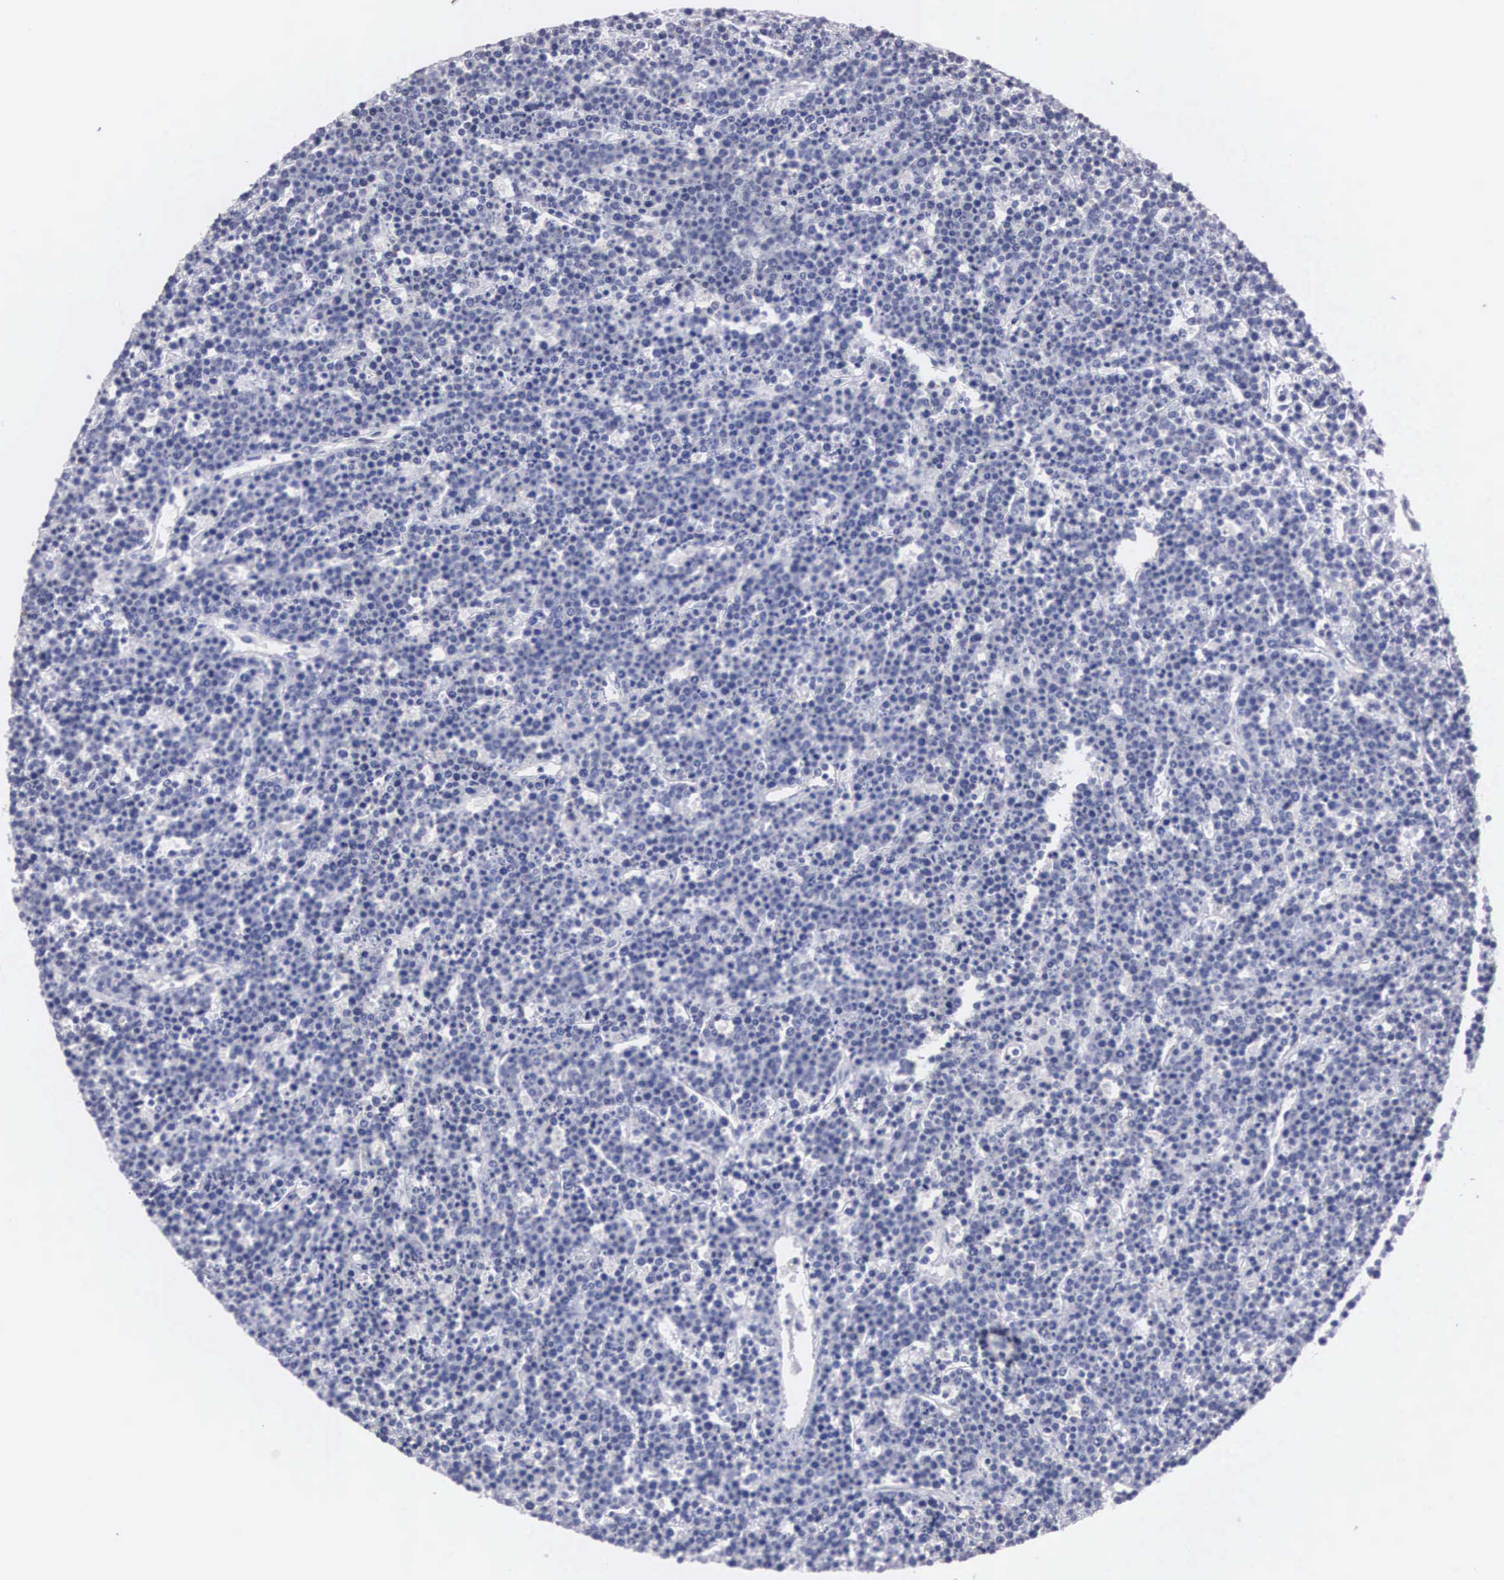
{"staining": {"intensity": "negative", "quantity": "none", "location": "none"}, "tissue": "lymphoma", "cell_type": "Tumor cells", "image_type": "cancer", "snomed": [{"axis": "morphology", "description": "Malignant lymphoma, non-Hodgkin's type, High grade"}, {"axis": "topography", "description": "Ovary"}], "caption": "Tumor cells show no significant staining in high-grade malignant lymphoma, non-Hodgkin's type.", "gene": "CEP170B", "patient": {"sex": "female", "age": 56}}